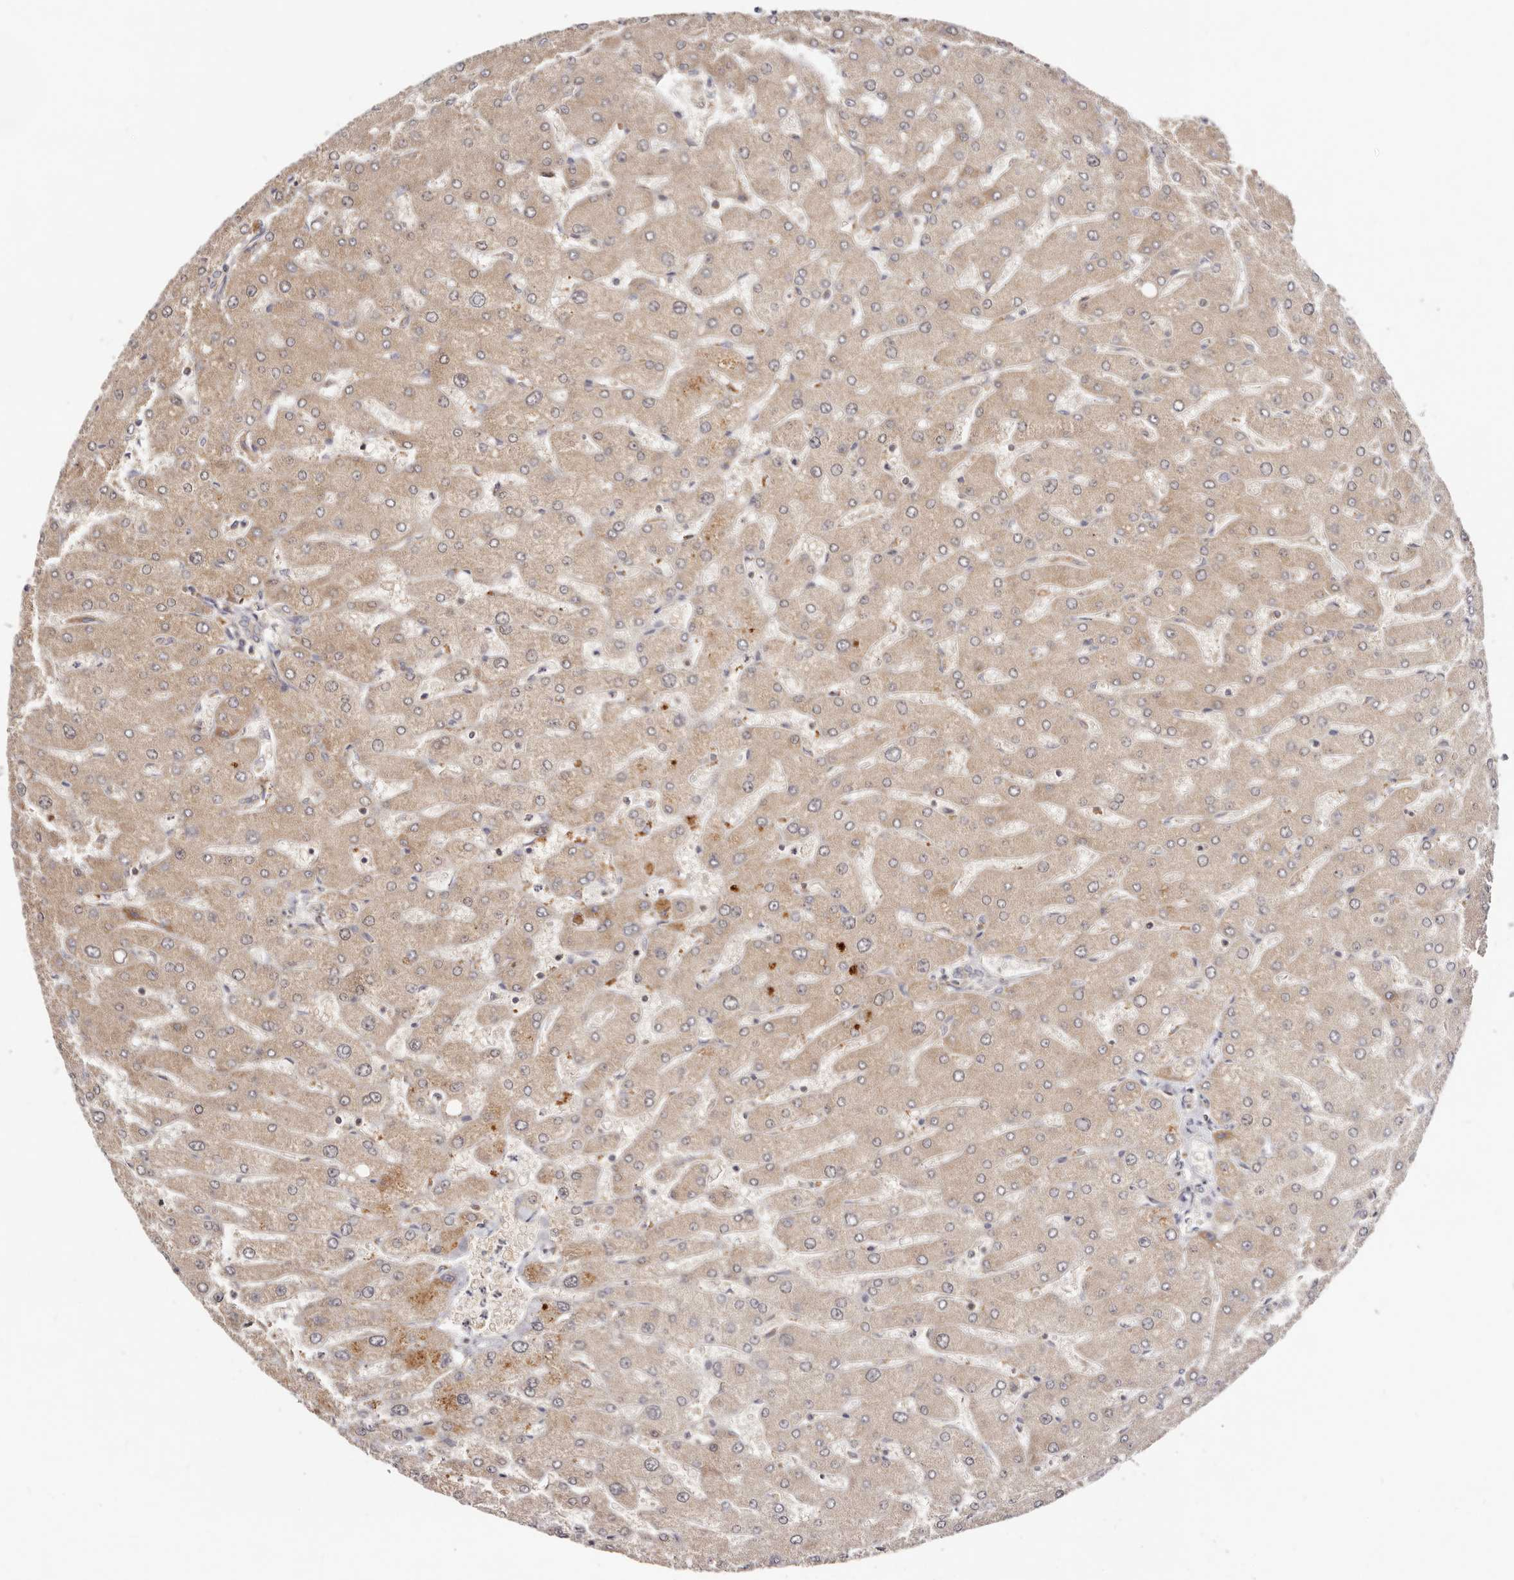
{"staining": {"intensity": "weak", "quantity": "25%-75%", "location": "cytoplasmic/membranous"}, "tissue": "liver", "cell_type": "Cholangiocytes", "image_type": "normal", "snomed": [{"axis": "morphology", "description": "Normal tissue, NOS"}, {"axis": "topography", "description": "Liver"}], "caption": "A photomicrograph of liver stained for a protein shows weak cytoplasmic/membranous brown staining in cholangiocytes. (DAB (3,3'-diaminobenzidine) = brown stain, brightfield microscopy at high magnification).", "gene": "GNA13", "patient": {"sex": "male", "age": 55}}